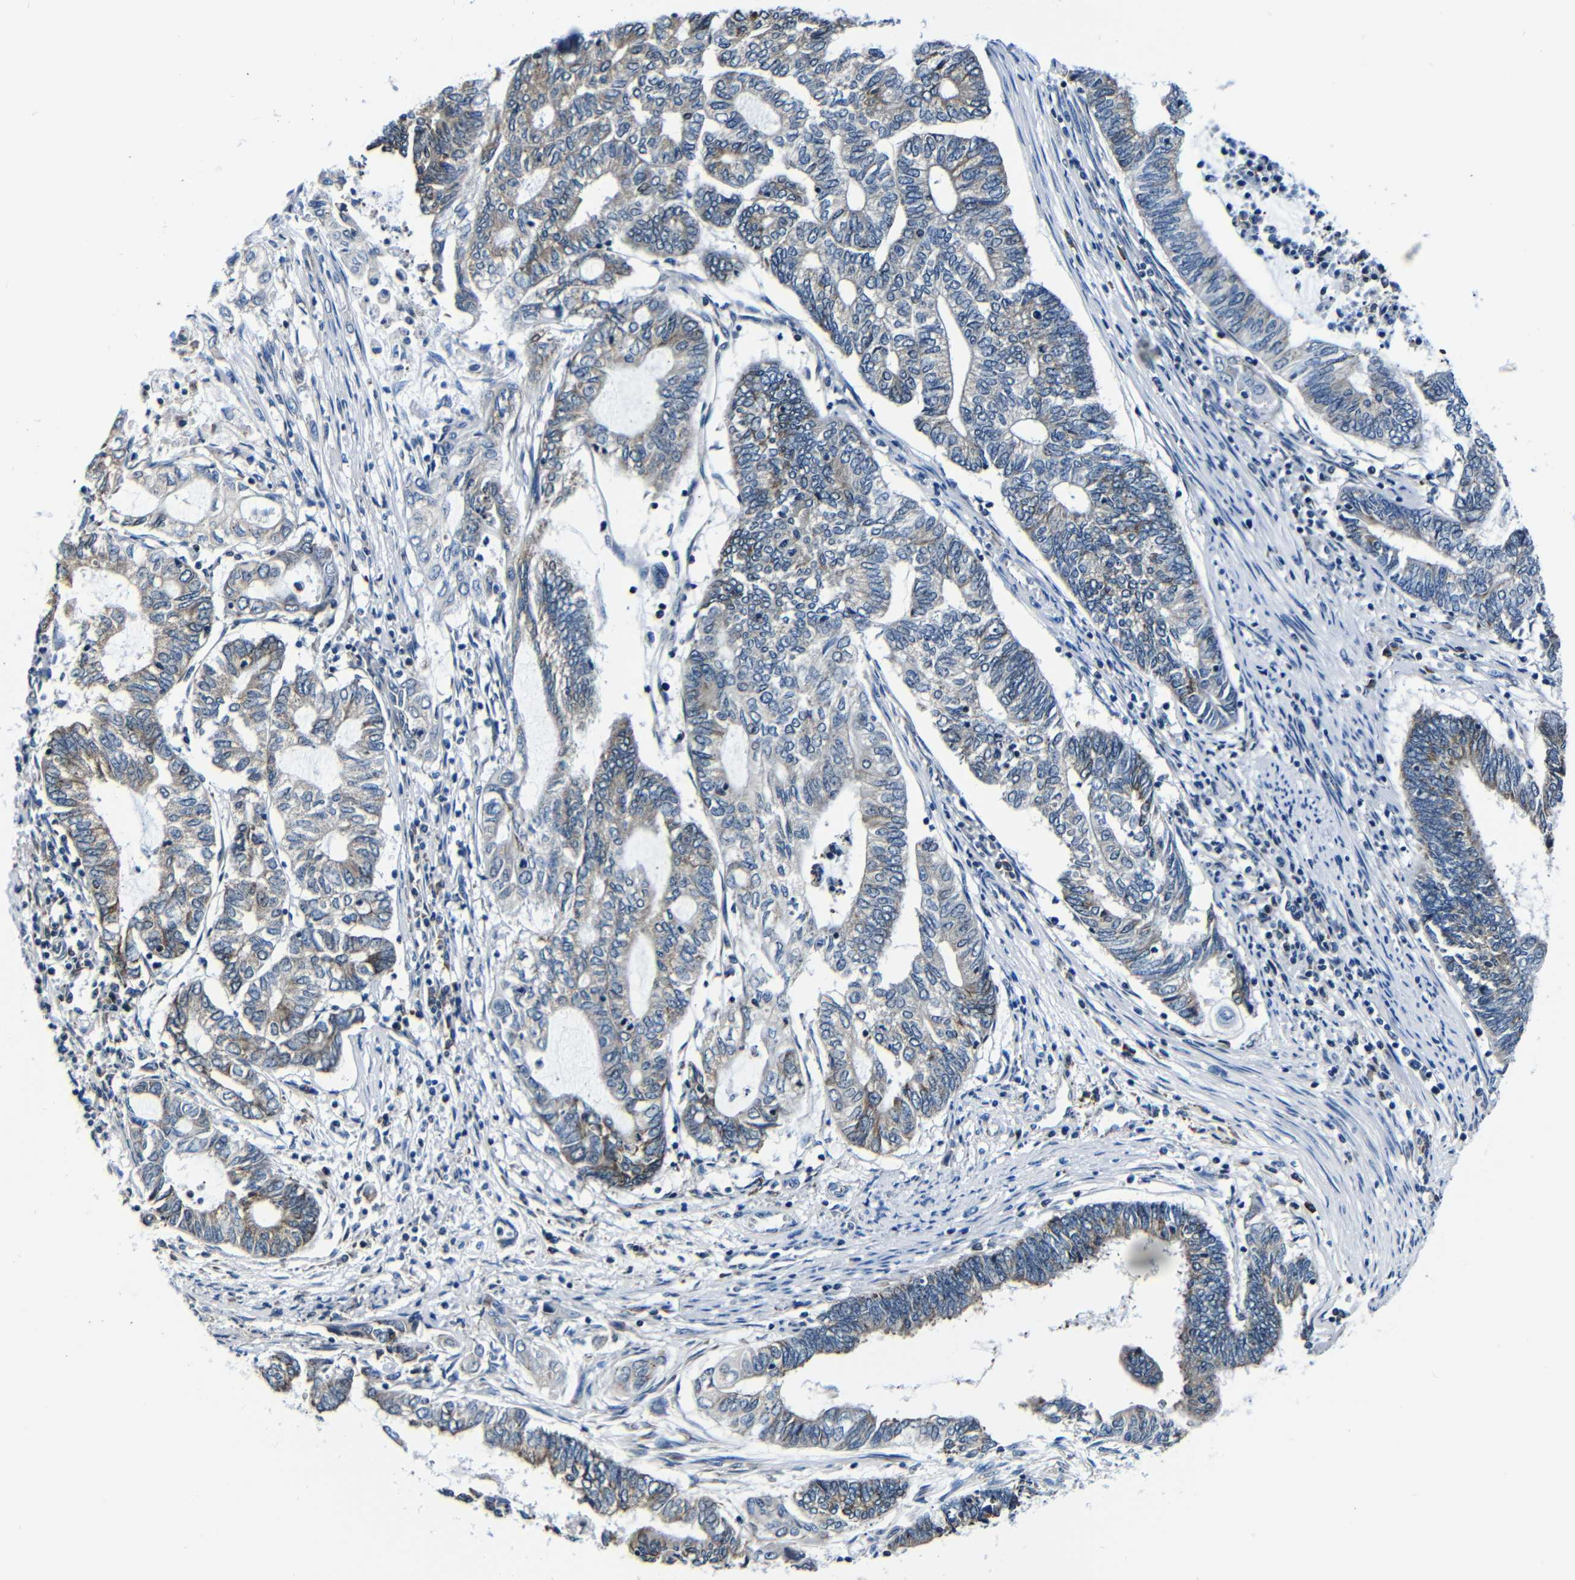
{"staining": {"intensity": "weak", "quantity": "25%-75%", "location": "cytoplasmic/membranous"}, "tissue": "endometrial cancer", "cell_type": "Tumor cells", "image_type": "cancer", "snomed": [{"axis": "morphology", "description": "Adenocarcinoma, NOS"}, {"axis": "topography", "description": "Uterus"}, {"axis": "topography", "description": "Endometrium"}], "caption": "Adenocarcinoma (endometrial) stained for a protein (brown) displays weak cytoplasmic/membranous positive staining in approximately 25%-75% of tumor cells.", "gene": "NCBP3", "patient": {"sex": "female", "age": 70}}